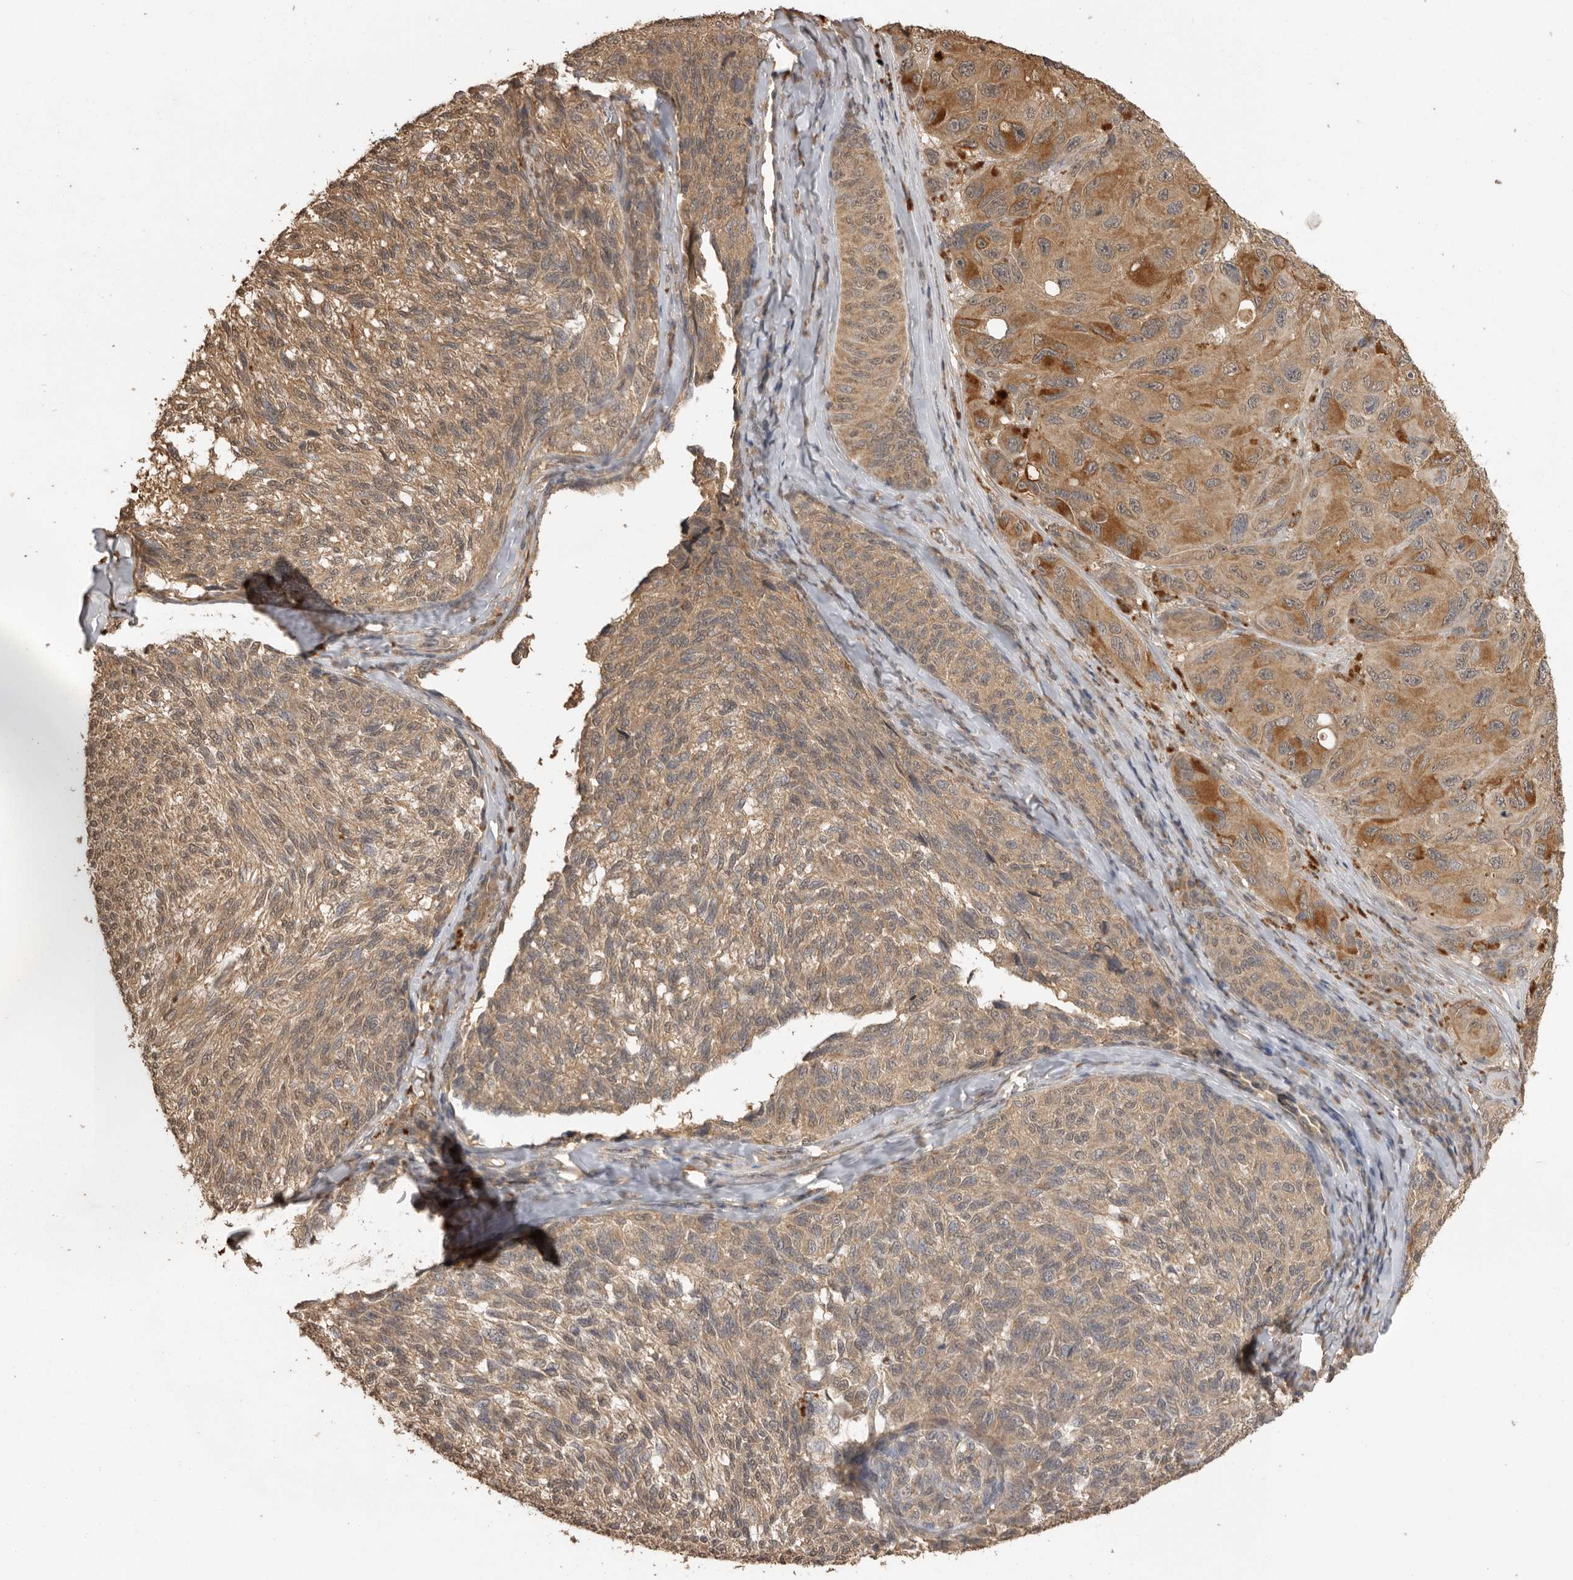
{"staining": {"intensity": "moderate", "quantity": ">75%", "location": "cytoplasmic/membranous"}, "tissue": "melanoma", "cell_type": "Tumor cells", "image_type": "cancer", "snomed": [{"axis": "morphology", "description": "Malignant melanoma, NOS"}, {"axis": "topography", "description": "Skin"}], "caption": "IHC of human malignant melanoma demonstrates medium levels of moderate cytoplasmic/membranous expression in about >75% of tumor cells.", "gene": "JAG2", "patient": {"sex": "female", "age": 73}}